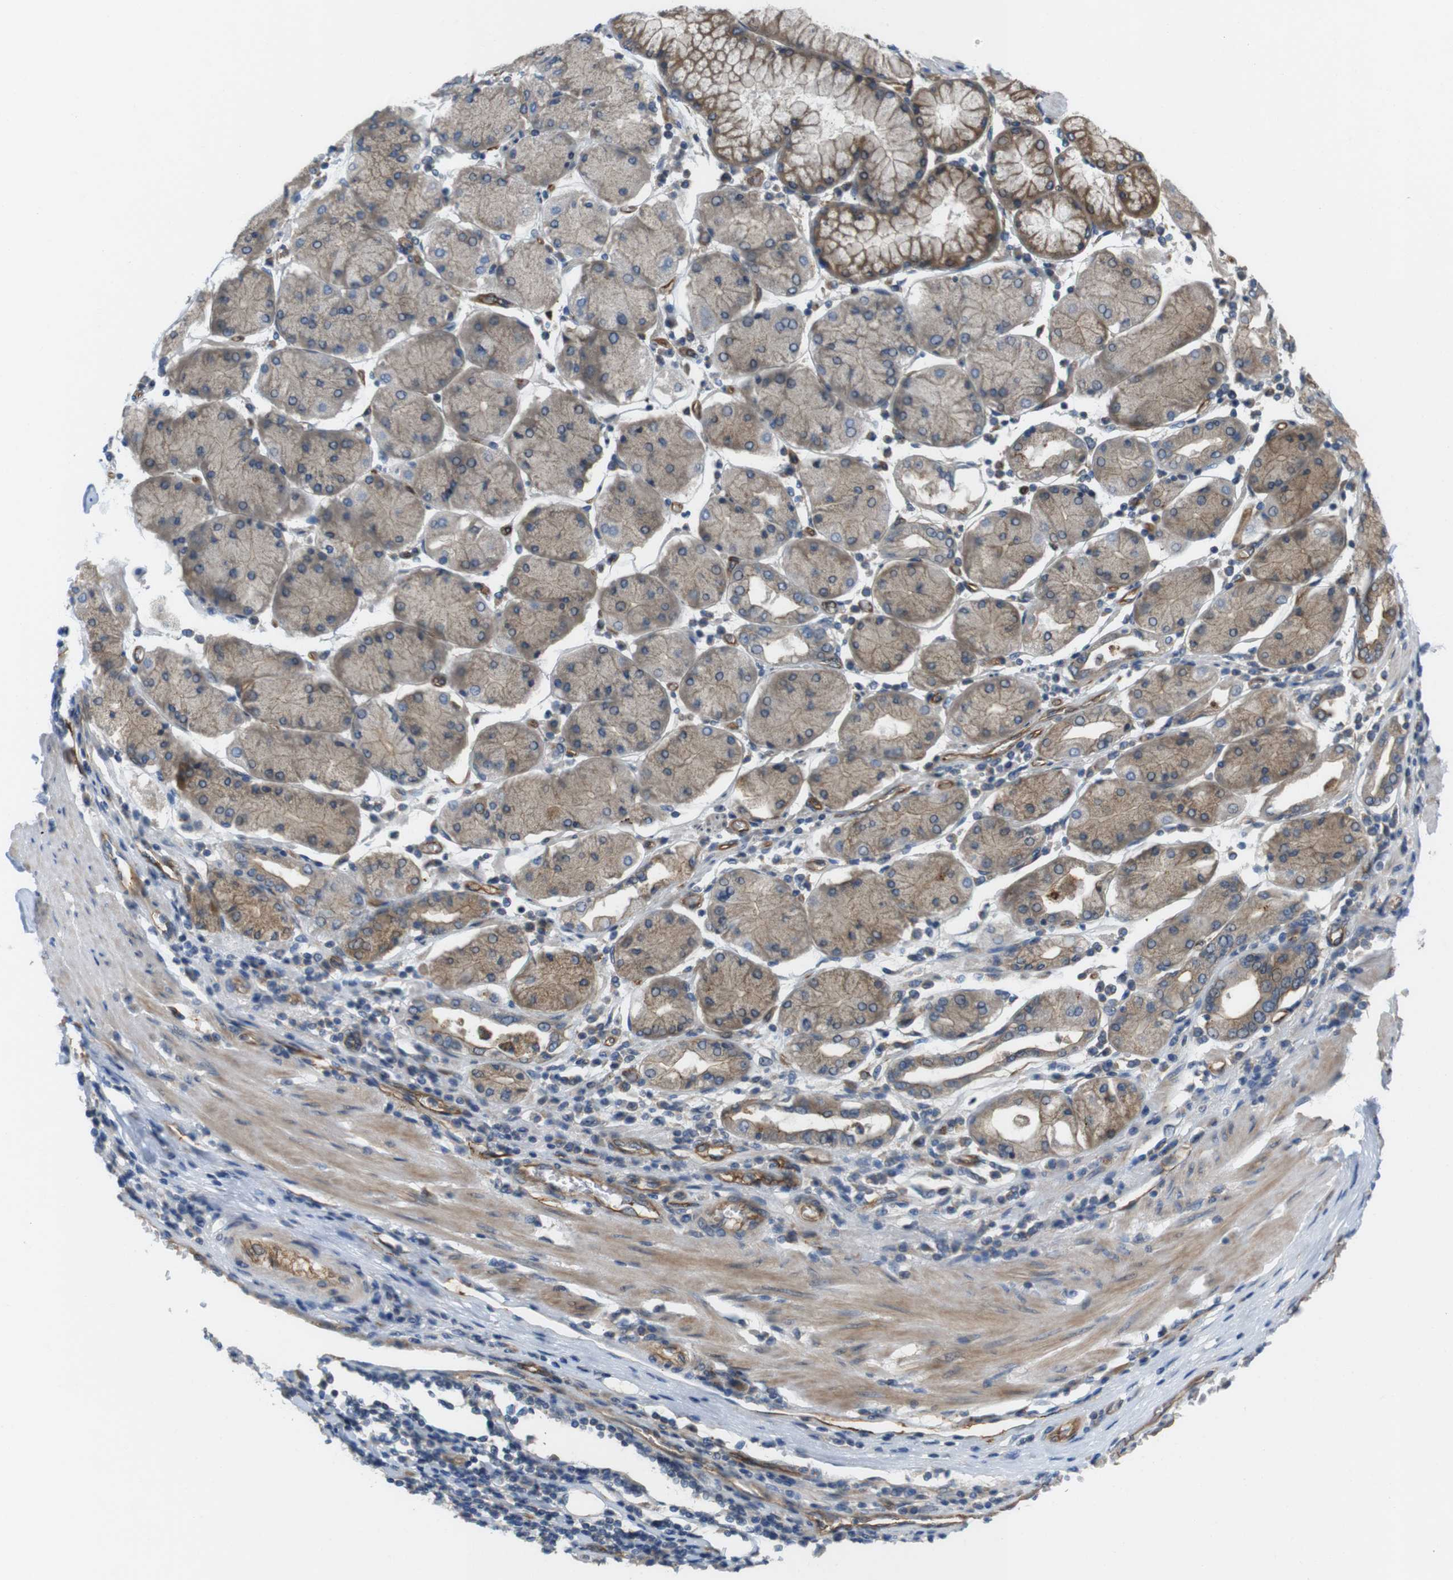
{"staining": {"intensity": "moderate", "quantity": "25%-75%", "location": "cytoplasmic/membranous"}, "tissue": "stomach cancer", "cell_type": "Tumor cells", "image_type": "cancer", "snomed": [{"axis": "morphology", "description": "Normal tissue, NOS"}, {"axis": "morphology", "description": "Adenocarcinoma, NOS"}, {"axis": "topography", "description": "Stomach, upper"}, {"axis": "topography", "description": "Stomach"}], "caption": "About 25%-75% of tumor cells in human stomach cancer exhibit moderate cytoplasmic/membranous protein expression as visualized by brown immunohistochemical staining.", "gene": "BVES", "patient": {"sex": "male", "age": 59}}